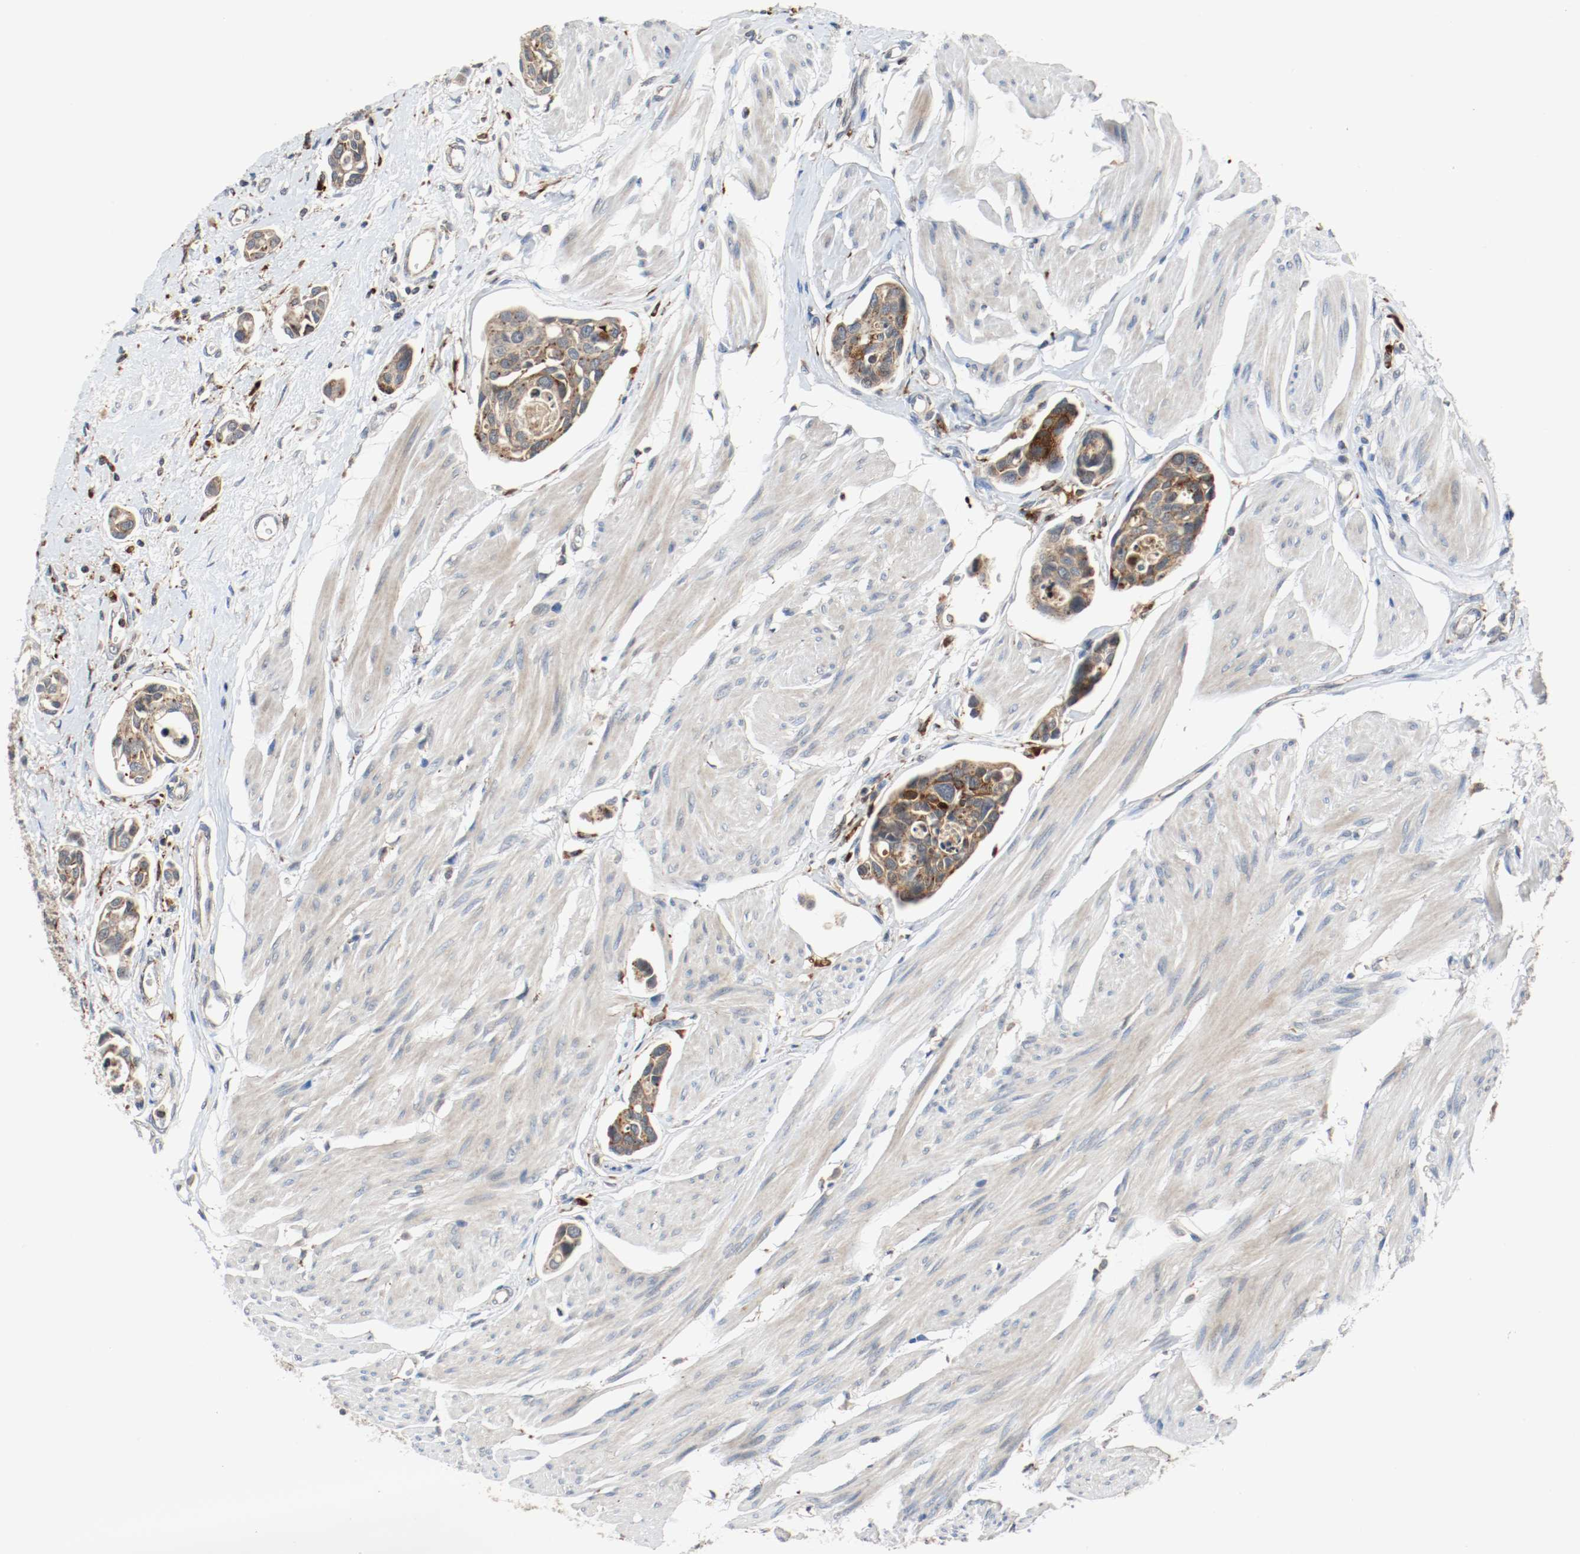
{"staining": {"intensity": "moderate", "quantity": ">75%", "location": "cytoplasmic/membranous"}, "tissue": "urothelial cancer", "cell_type": "Tumor cells", "image_type": "cancer", "snomed": [{"axis": "morphology", "description": "Urothelial carcinoma, High grade"}, {"axis": "topography", "description": "Urinary bladder"}], "caption": "Protein analysis of urothelial cancer tissue exhibits moderate cytoplasmic/membranous expression in about >75% of tumor cells.", "gene": "LAMP2", "patient": {"sex": "male", "age": 78}}